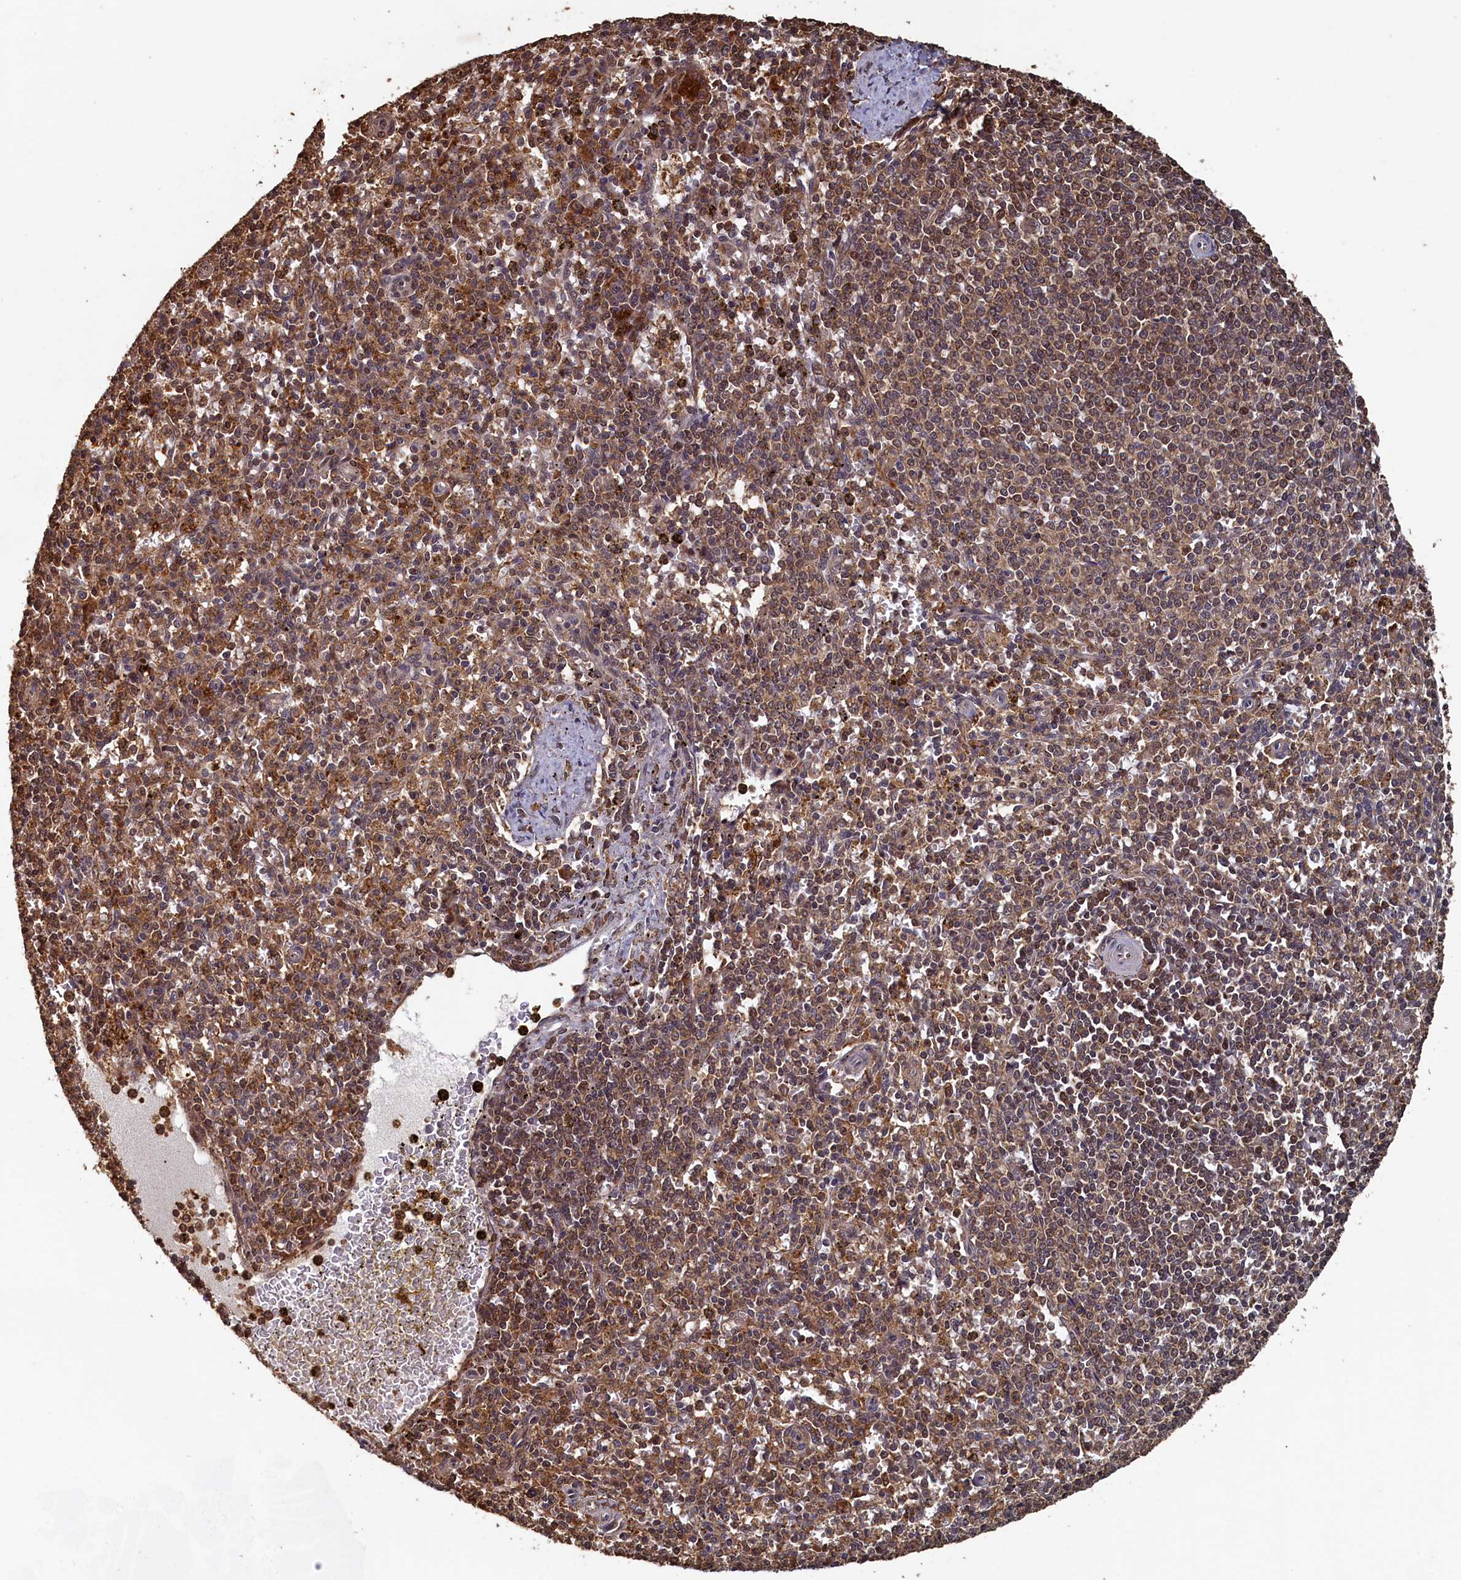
{"staining": {"intensity": "moderate", "quantity": "<25%", "location": "cytoplasmic/membranous"}, "tissue": "spleen", "cell_type": "Cells in red pulp", "image_type": "normal", "snomed": [{"axis": "morphology", "description": "Normal tissue, NOS"}, {"axis": "topography", "description": "Spleen"}], "caption": "DAB (3,3'-diaminobenzidine) immunohistochemical staining of unremarkable human spleen displays moderate cytoplasmic/membranous protein staining in about <25% of cells in red pulp.", "gene": "PIGN", "patient": {"sex": "male", "age": 72}}